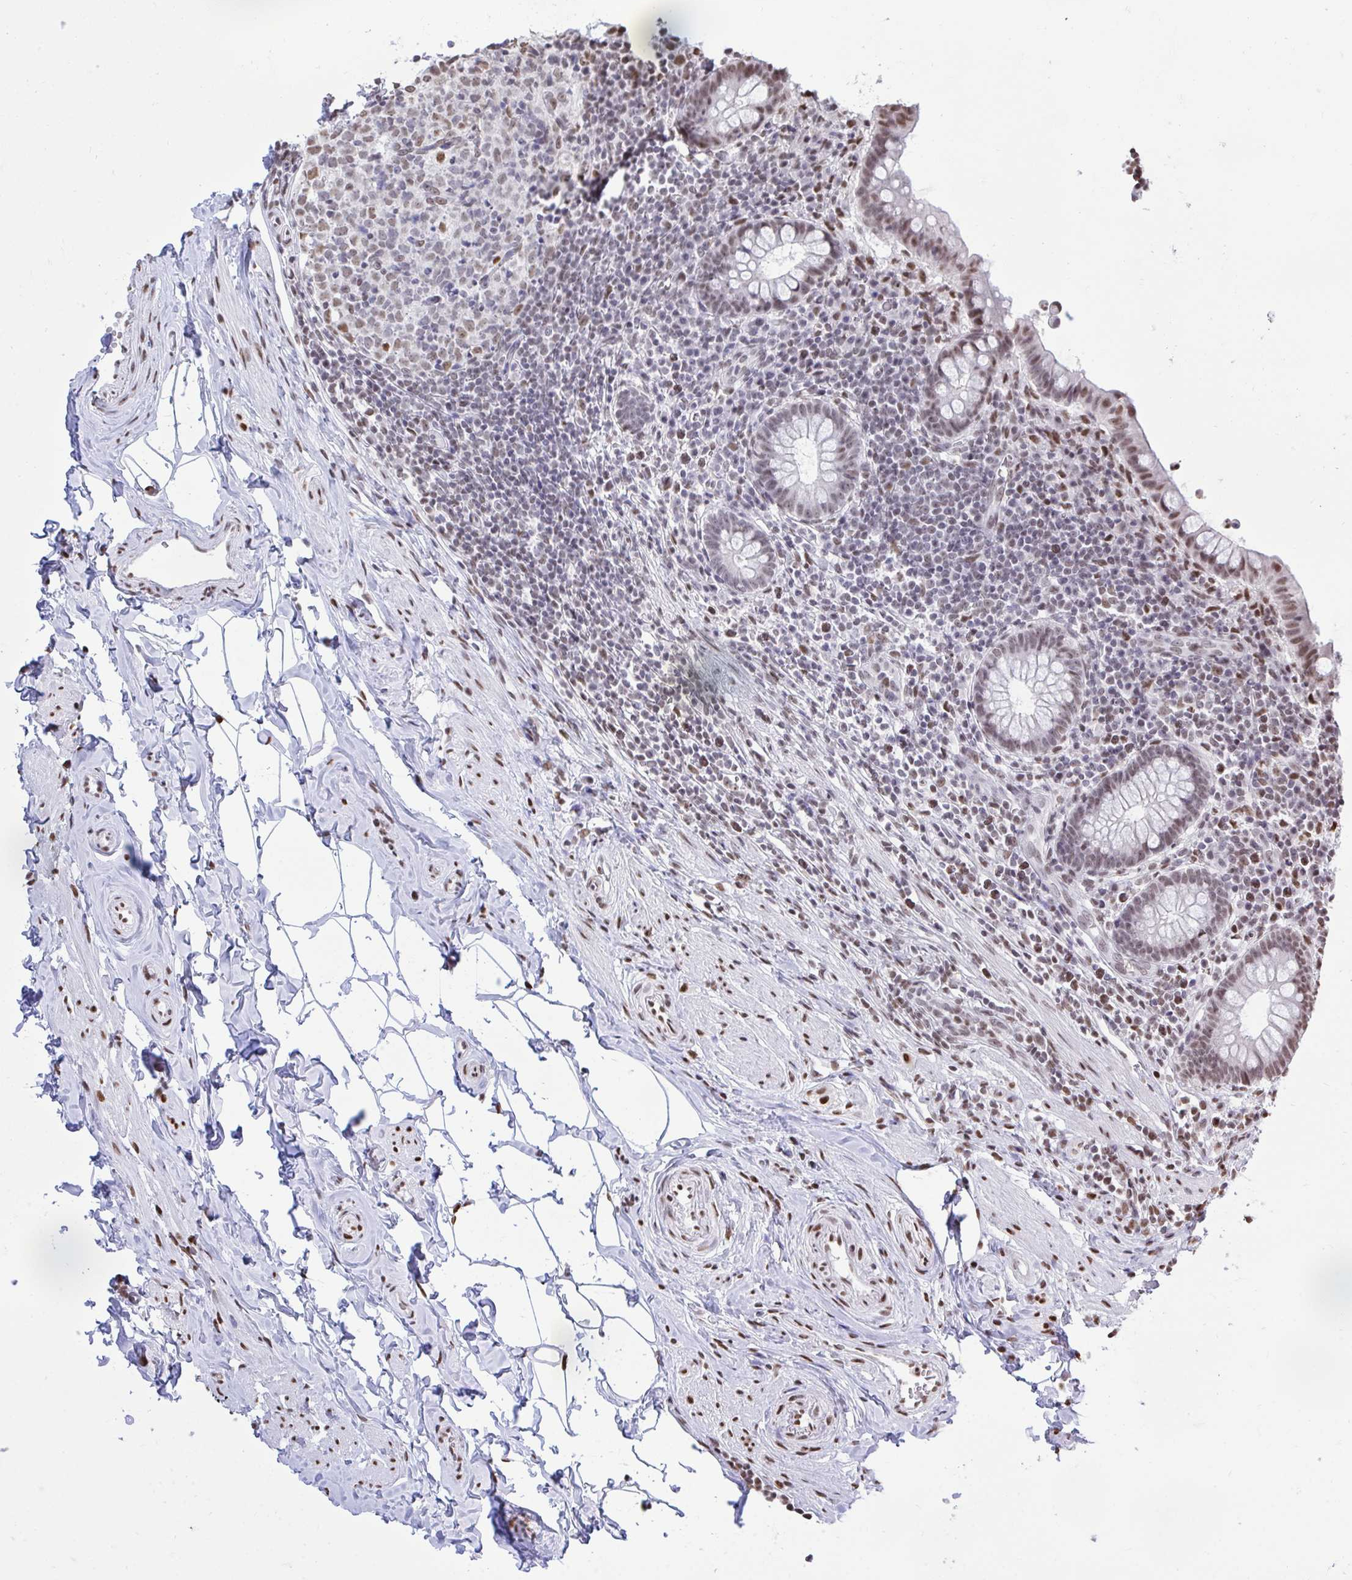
{"staining": {"intensity": "moderate", "quantity": ">75%", "location": "nuclear"}, "tissue": "appendix", "cell_type": "Glandular cells", "image_type": "normal", "snomed": [{"axis": "morphology", "description": "Normal tissue, NOS"}, {"axis": "topography", "description": "Appendix"}], "caption": "Moderate nuclear positivity is appreciated in approximately >75% of glandular cells in unremarkable appendix. (IHC, brightfield microscopy, high magnification).", "gene": "HNRNPDL", "patient": {"sex": "female", "age": 56}}